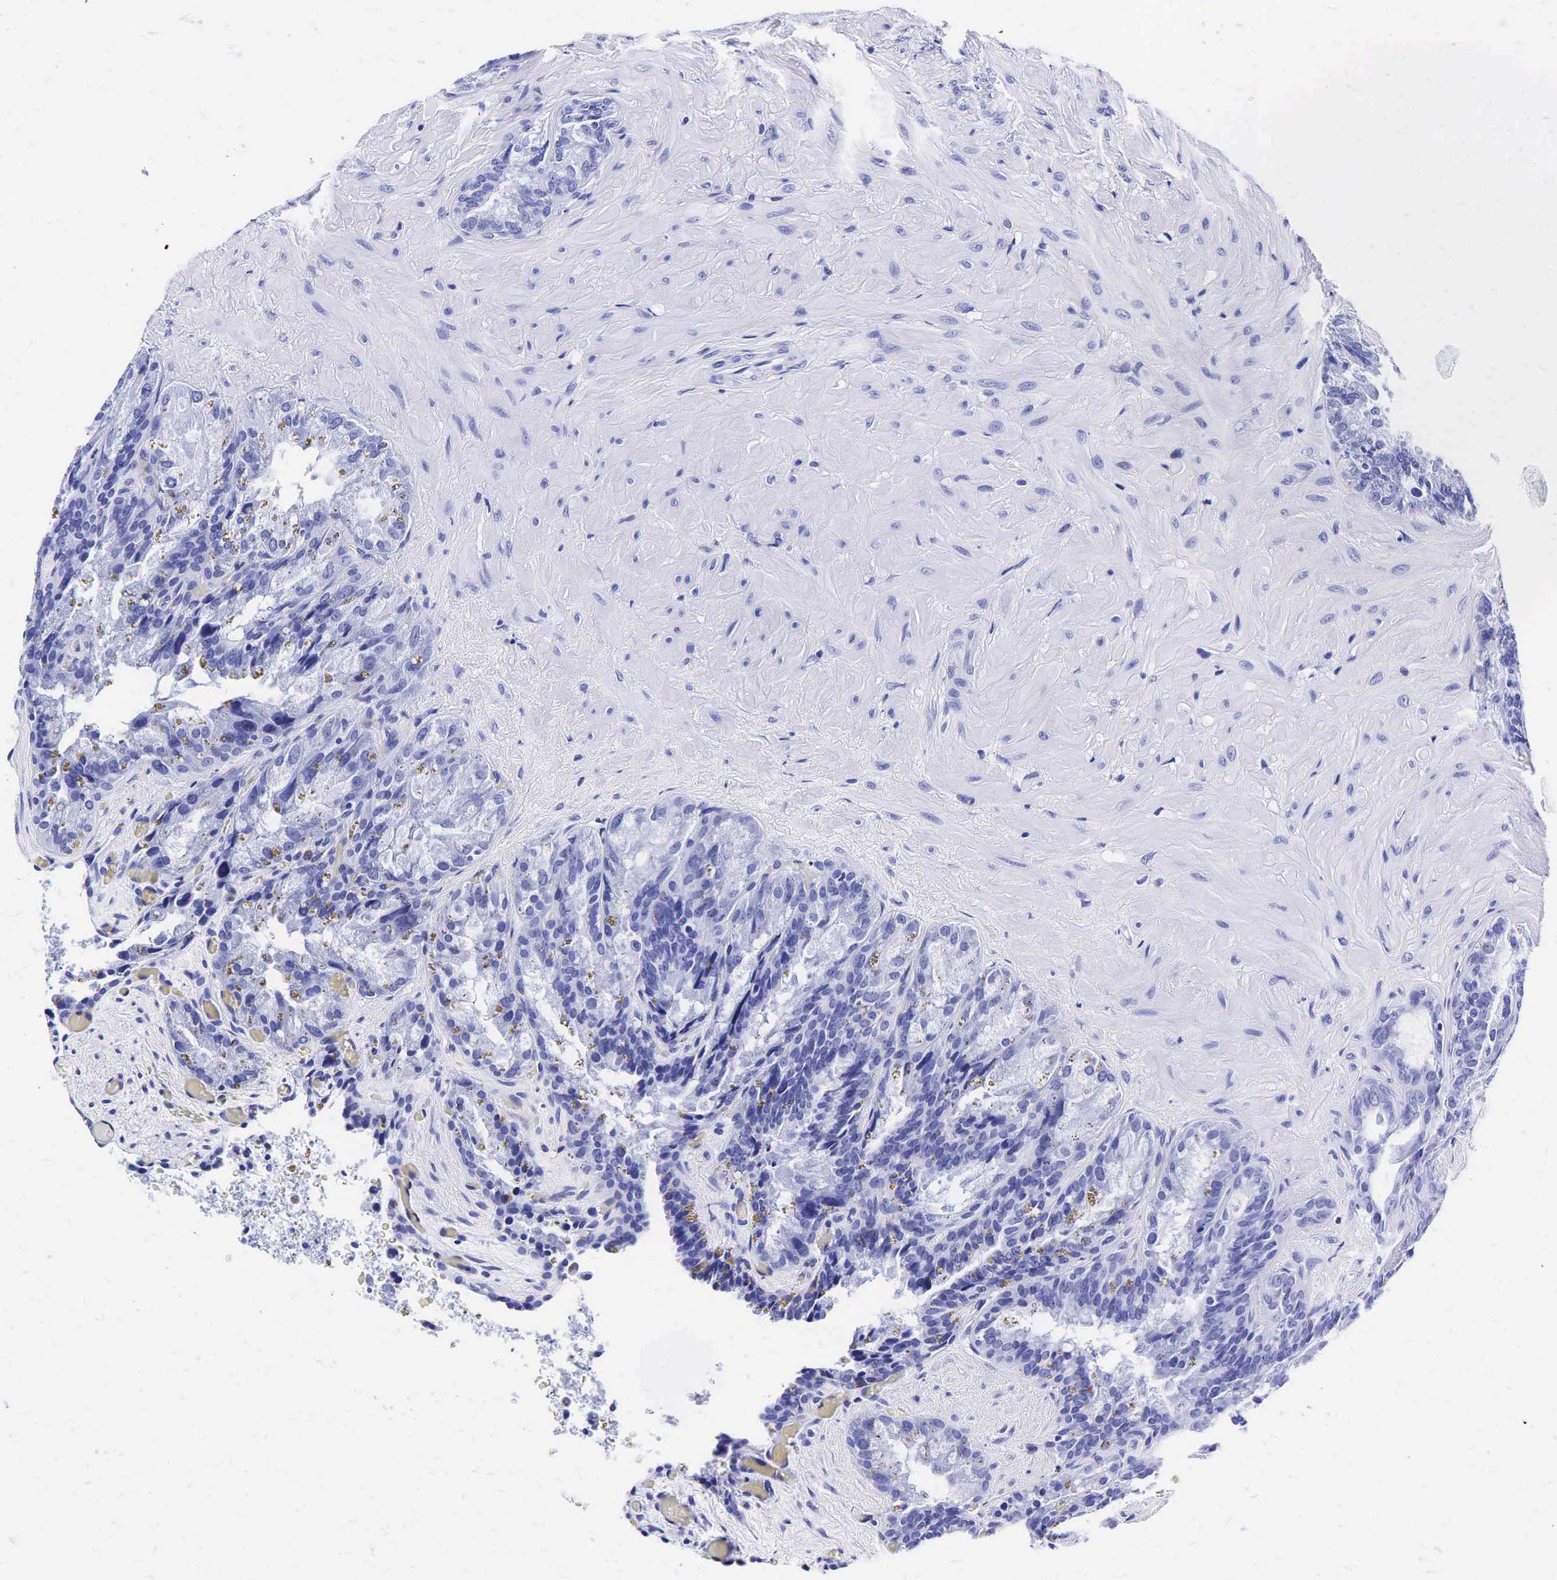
{"staining": {"intensity": "negative", "quantity": "none", "location": "none"}, "tissue": "seminal vesicle", "cell_type": "Glandular cells", "image_type": "normal", "snomed": [{"axis": "morphology", "description": "Normal tissue, NOS"}, {"axis": "topography", "description": "Seminal veicle"}], "caption": "The micrograph displays no staining of glandular cells in benign seminal vesicle. (DAB immunohistochemistry (IHC), high magnification).", "gene": "GAST", "patient": {"sex": "male", "age": 69}}